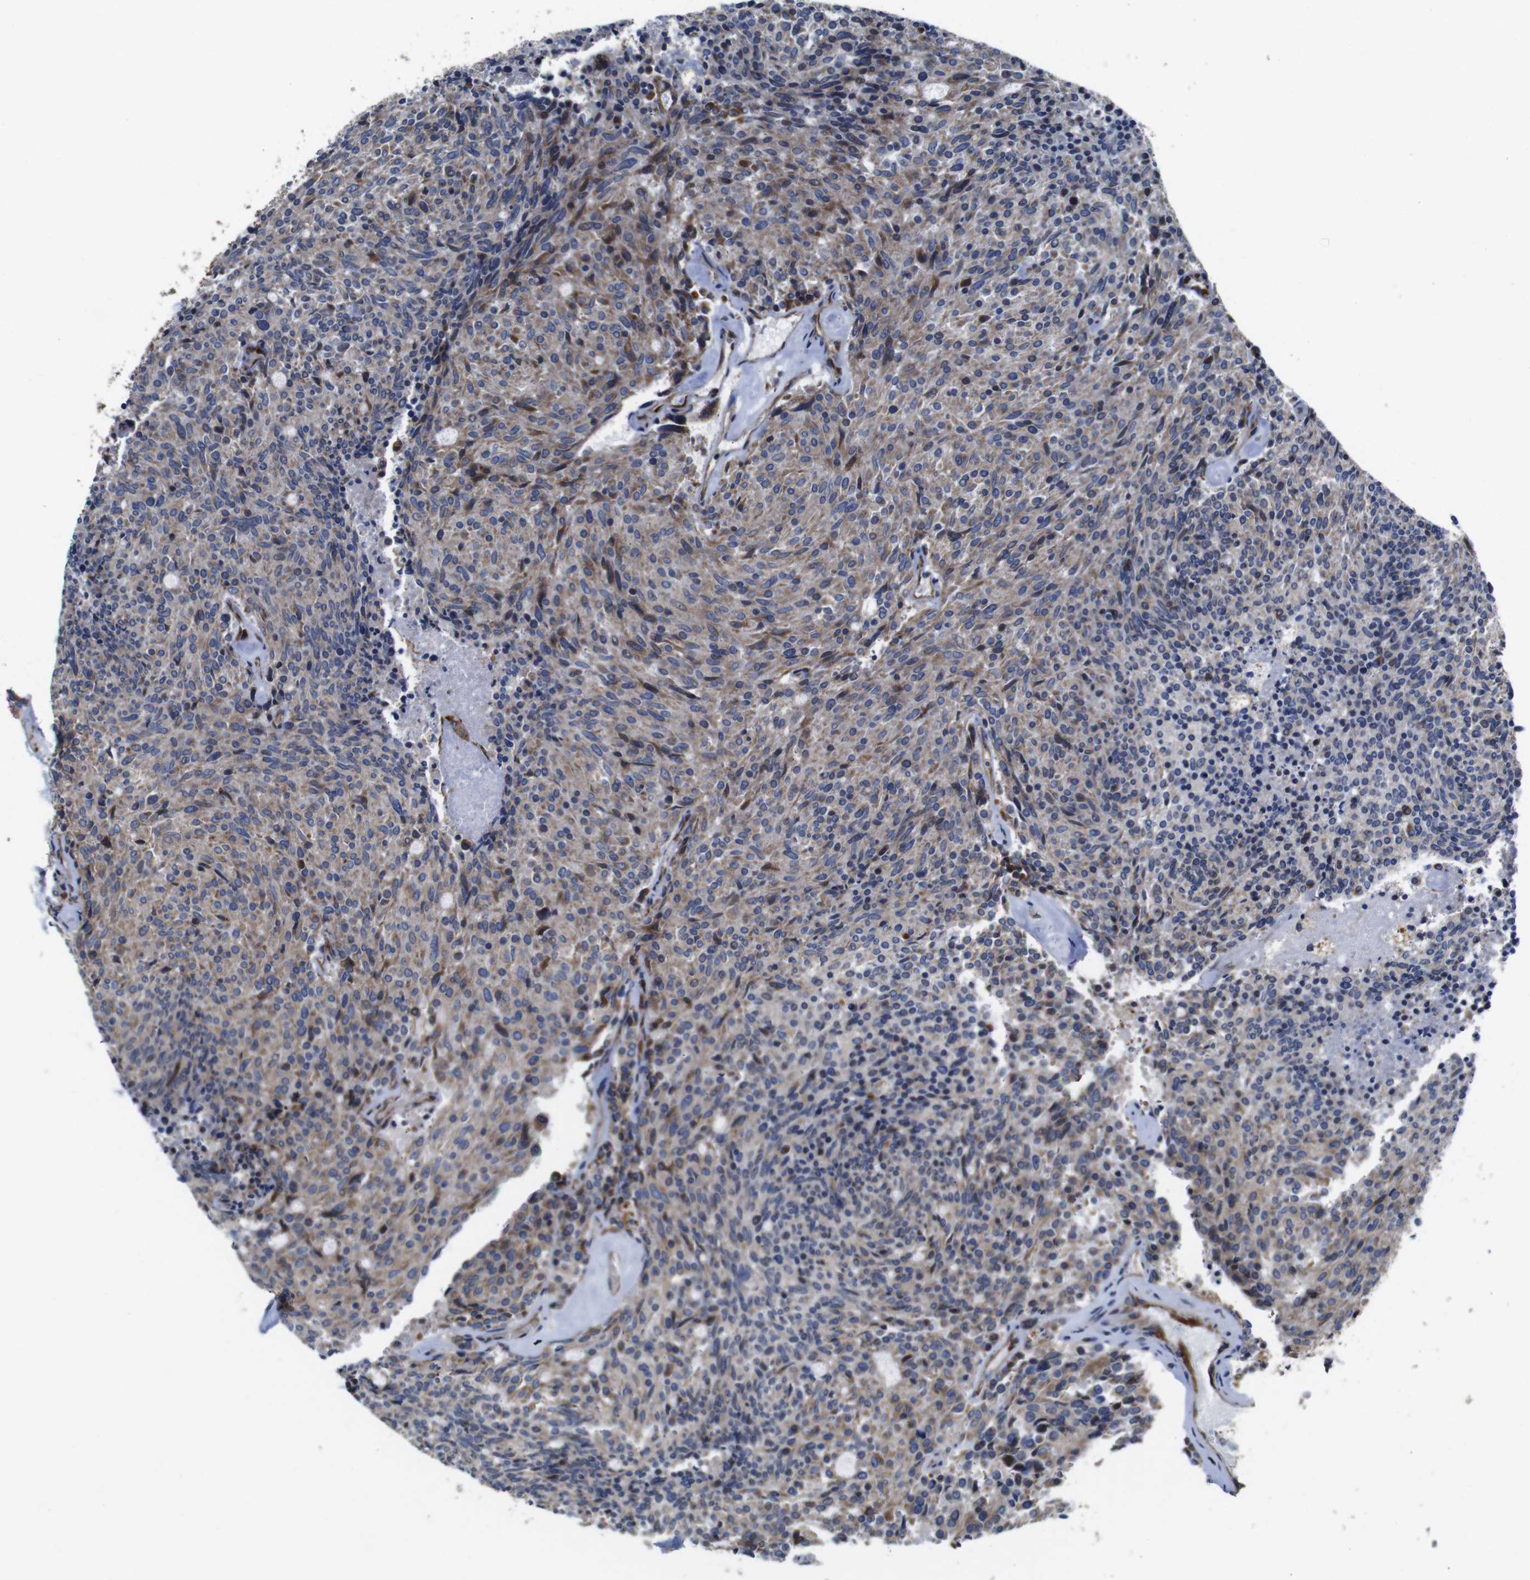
{"staining": {"intensity": "weak", "quantity": "25%-75%", "location": "cytoplasmic/membranous"}, "tissue": "carcinoid", "cell_type": "Tumor cells", "image_type": "cancer", "snomed": [{"axis": "morphology", "description": "Carcinoid, malignant, NOS"}, {"axis": "topography", "description": "Pancreas"}], "caption": "Carcinoid stained for a protein displays weak cytoplasmic/membranous positivity in tumor cells. (brown staining indicates protein expression, while blue staining denotes nuclei).", "gene": "POMK", "patient": {"sex": "female", "age": 54}}